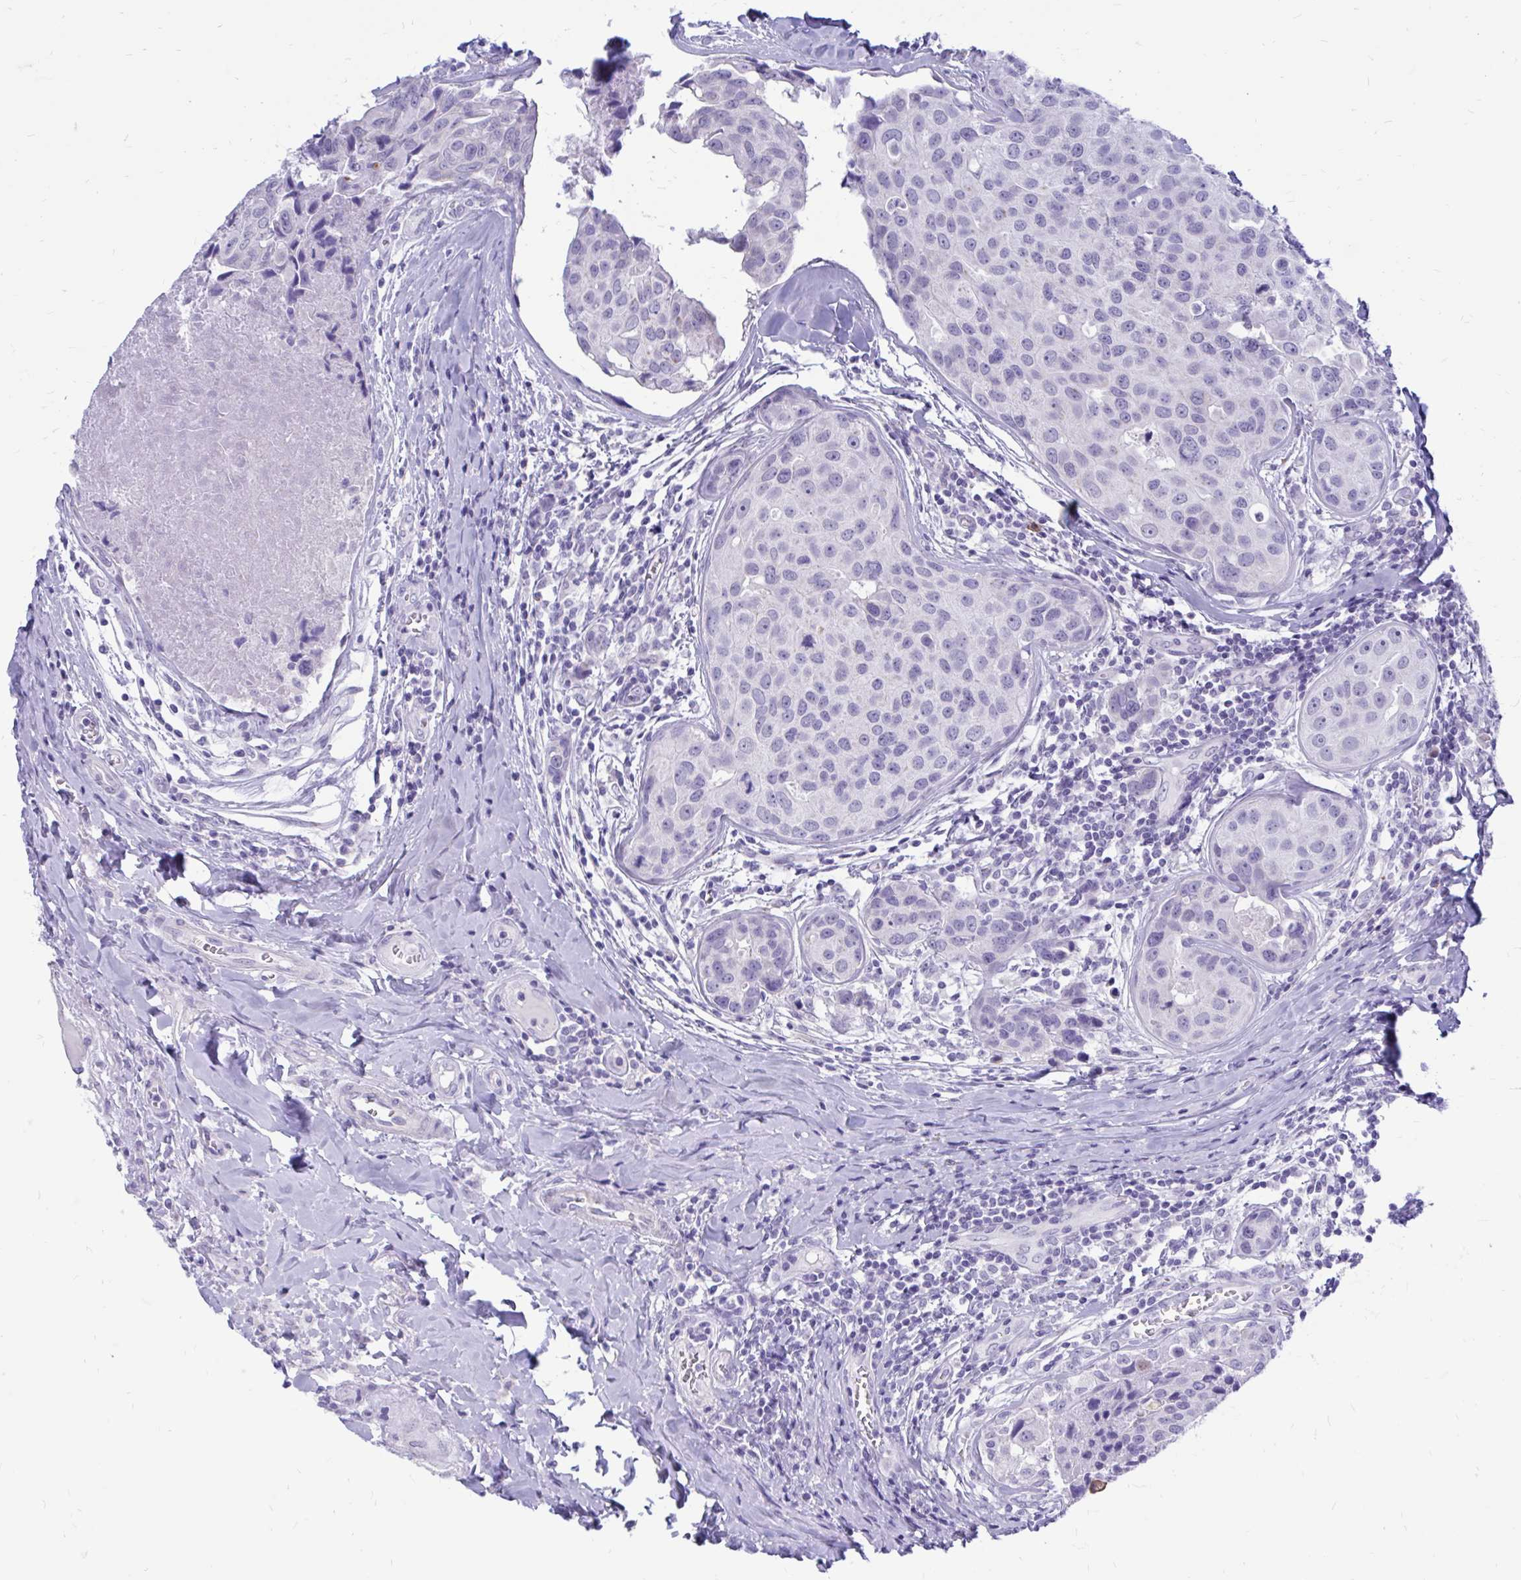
{"staining": {"intensity": "negative", "quantity": "none", "location": "none"}, "tissue": "breast cancer", "cell_type": "Tumor cells", "image_type": "cancer", "snomed": [{"axis": "morphology", "description": "Duct carcinoma"}, {"axis": "topography", "description": "Breast"}], "caption": "Tumor cells are negative for brown protein staining in intraductal carcinoma (breast).", "gene": "IGSF5", "patient": {"sex": "female", "age": 24}}